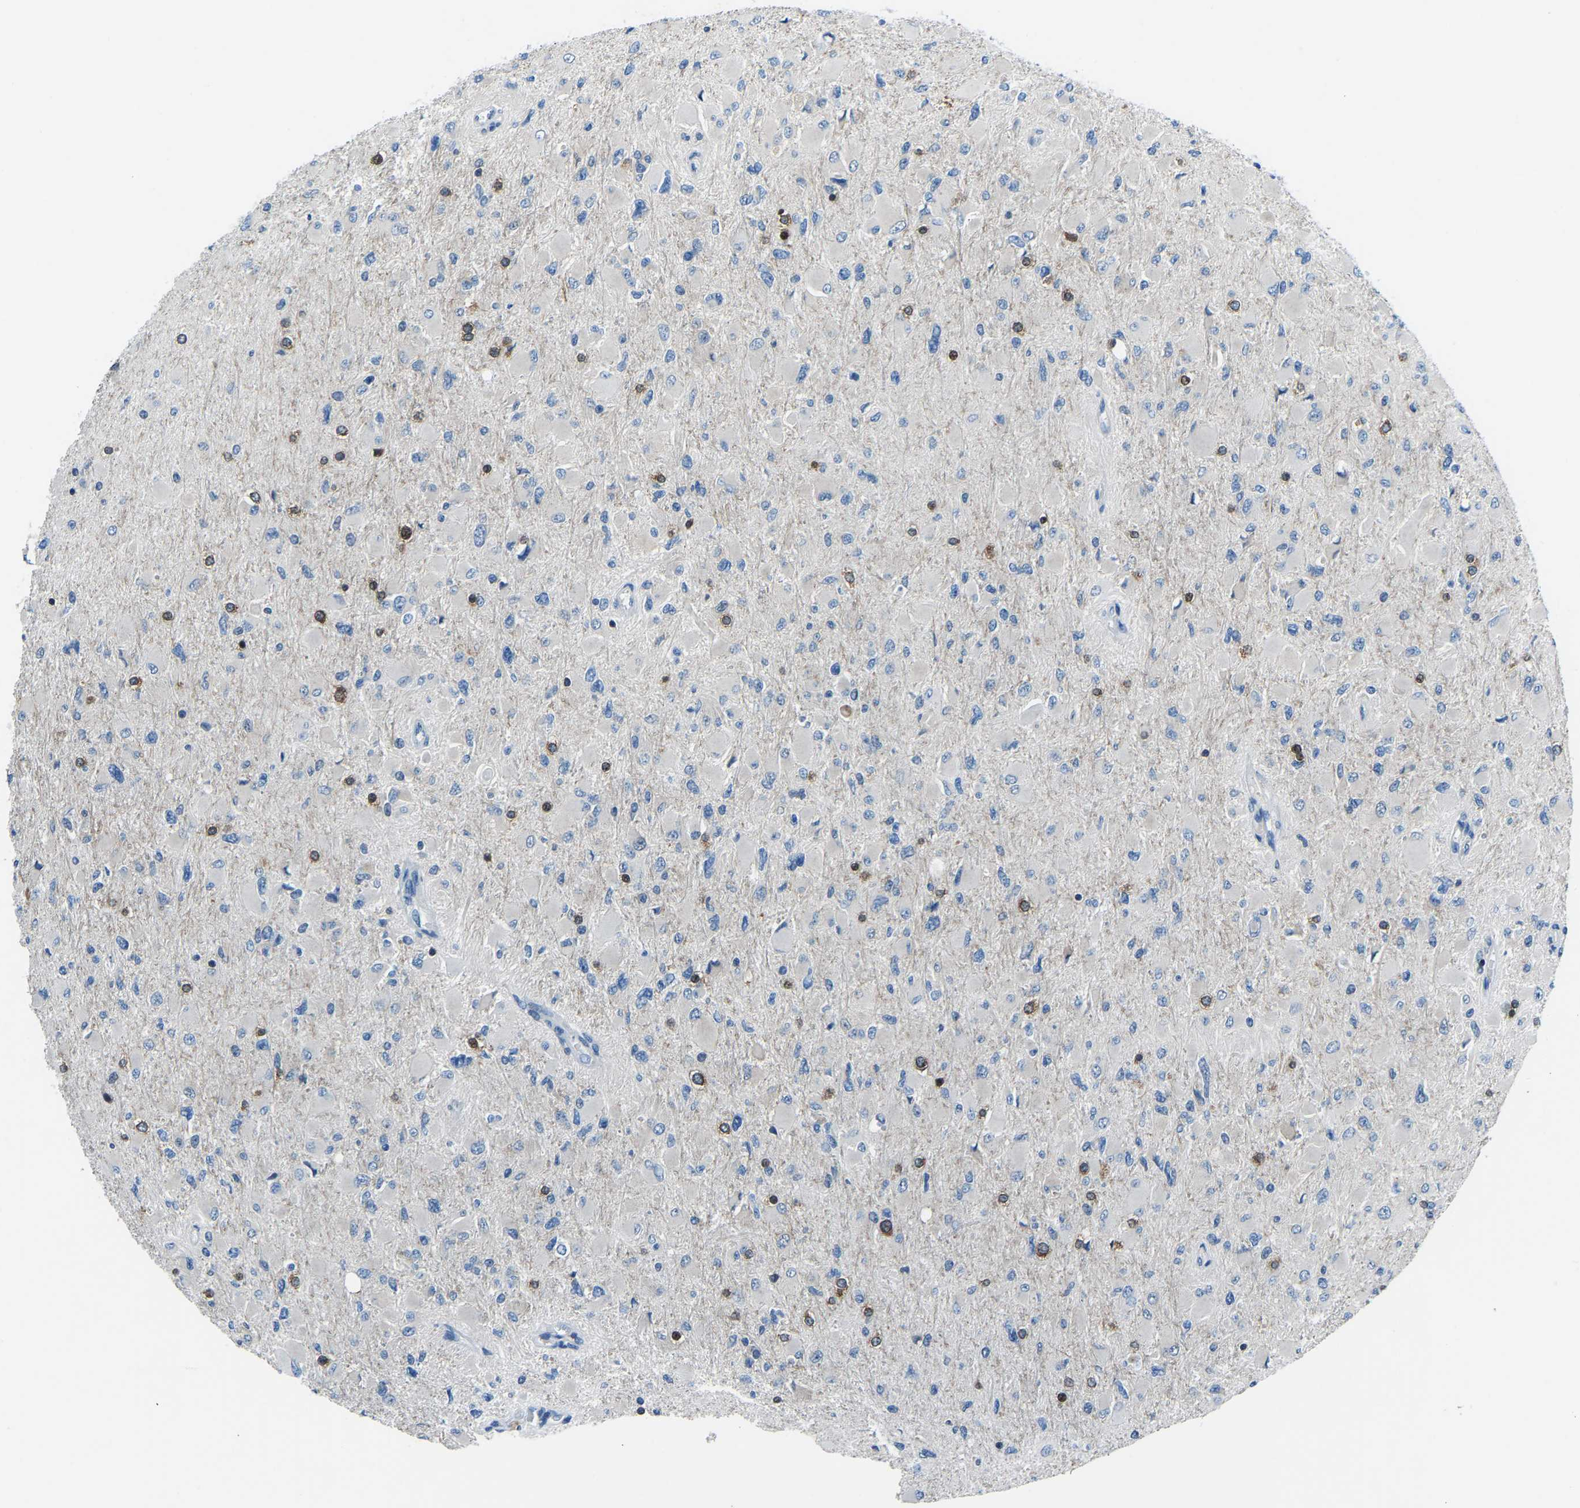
{"staining": {"intensity": "moderate", "quantity": "<25%", "location": "cytoplasmic/membranous"}, "tissue": "glioma", "cell_type": "Tumor cells", "image_type": "cancer", "snomed": [{"axis": "morphology", "description": "Glioma, malignant, High grade"}, {"axis": "topography", "description": "Cerebral cortex"}], "caption": "This is an image of immunohistochemistry staining of glioma, which shows moderate staining in the cytoplasmic/membranous of tumor cells.", "gene": "XIRP1", "patient": {"sex": "female", "age": 36}}